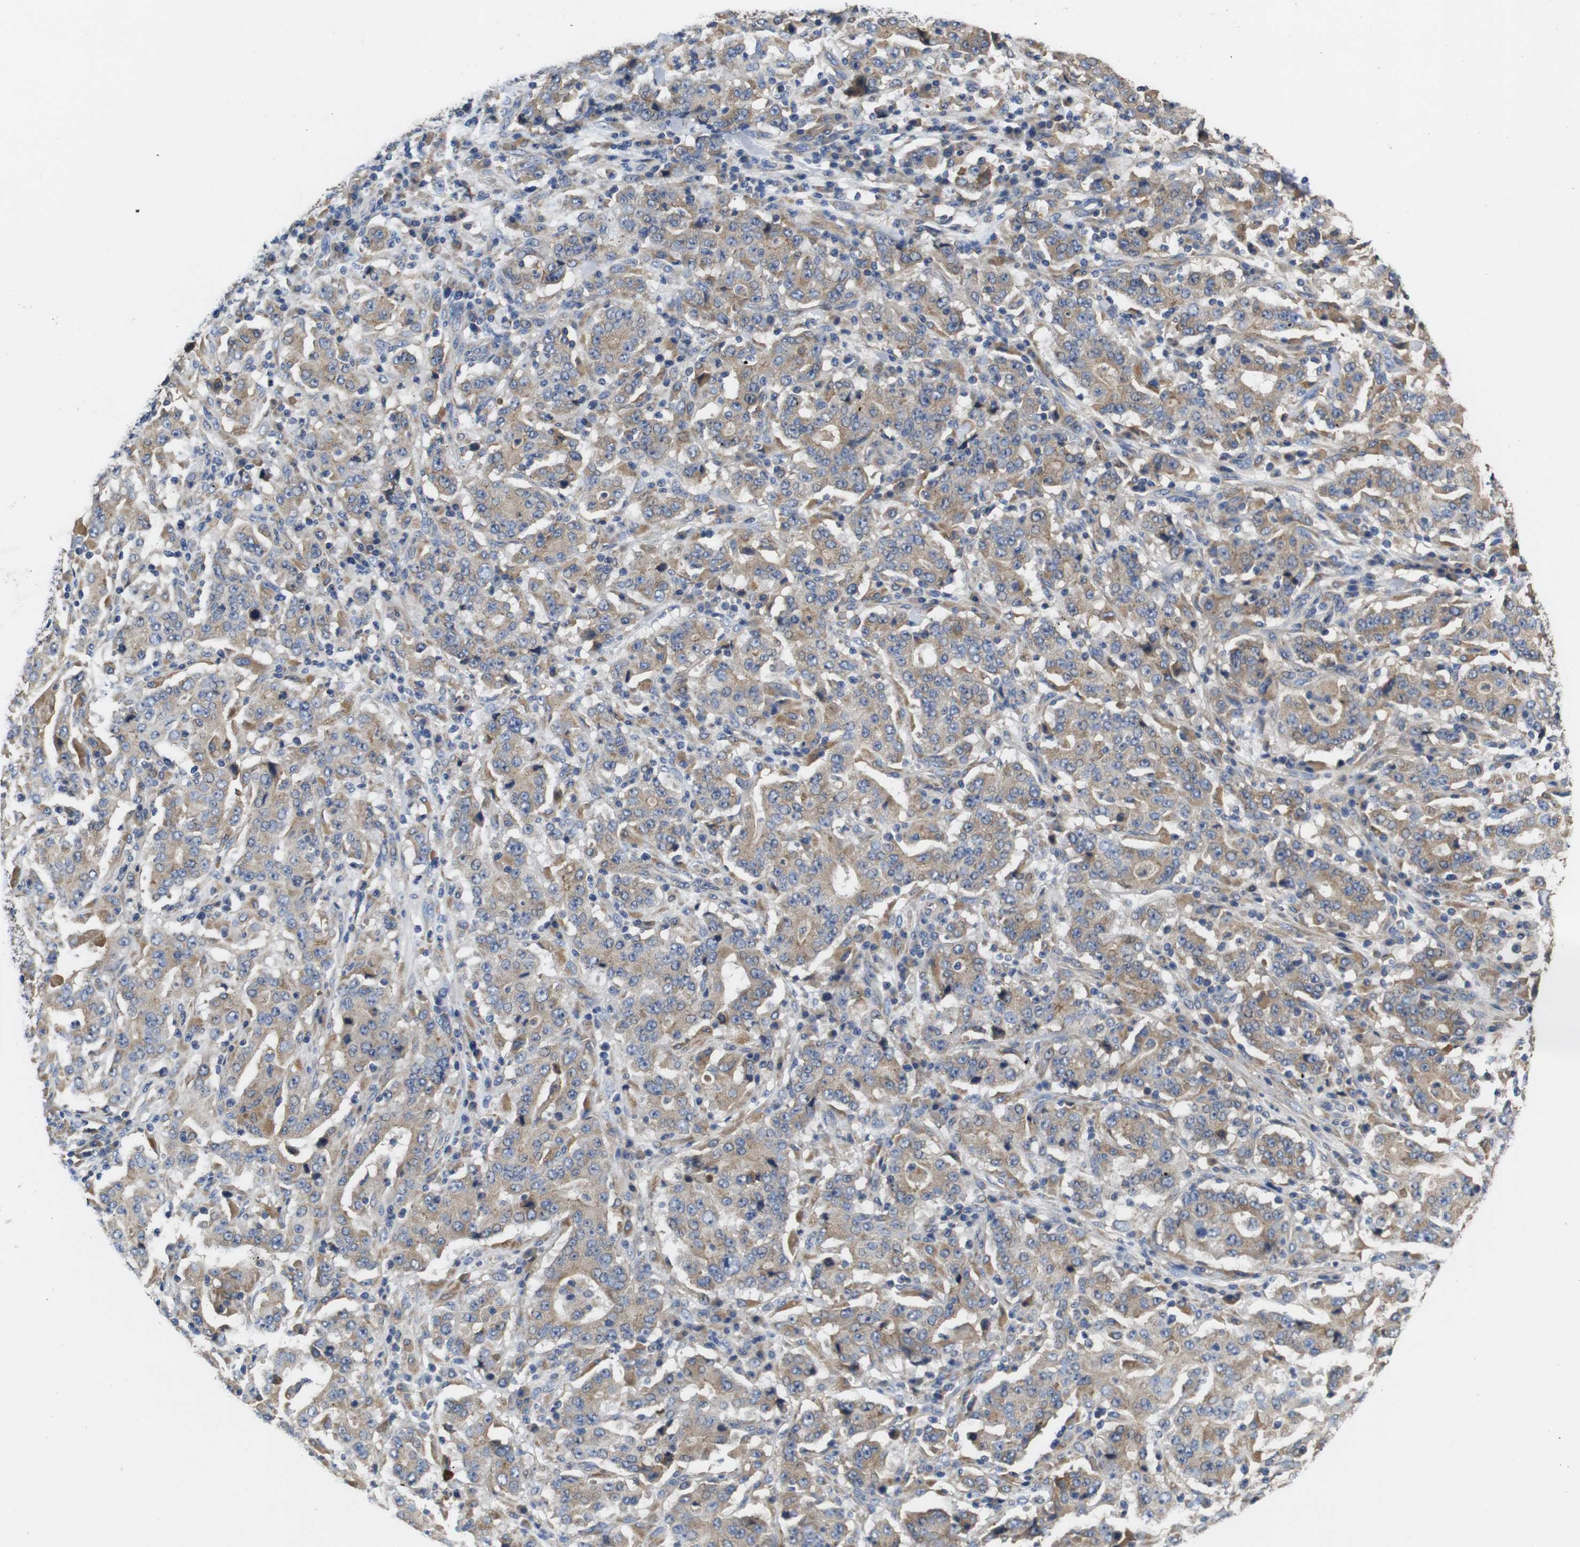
{"staining": {"intensity": "moderate", "quantity": ">75%", "location": "cytoplasmic/membranous"}, "tissue": "stomach cancer", "cell_type": "Tumor cells", "image_type": "cancer", "snomed": [{"axis": "morphology", "description": "Normal tissue, NOS"}, {"axis": "morphology", "description": "Adenocarcinoma, NOS"}, {"axis": "topography", "description": "Stomach, upper"}, {"axis": "topography", "description": "Stomach"}], "caption": "This is a micrograph of immunohistochemistry staining of stomach cancer, which shows moderate expression in the cytoplasmic/membranous of tumor cells.", "gene": "MARCHF7", "patient": {"sex": "male", "age": 59}}